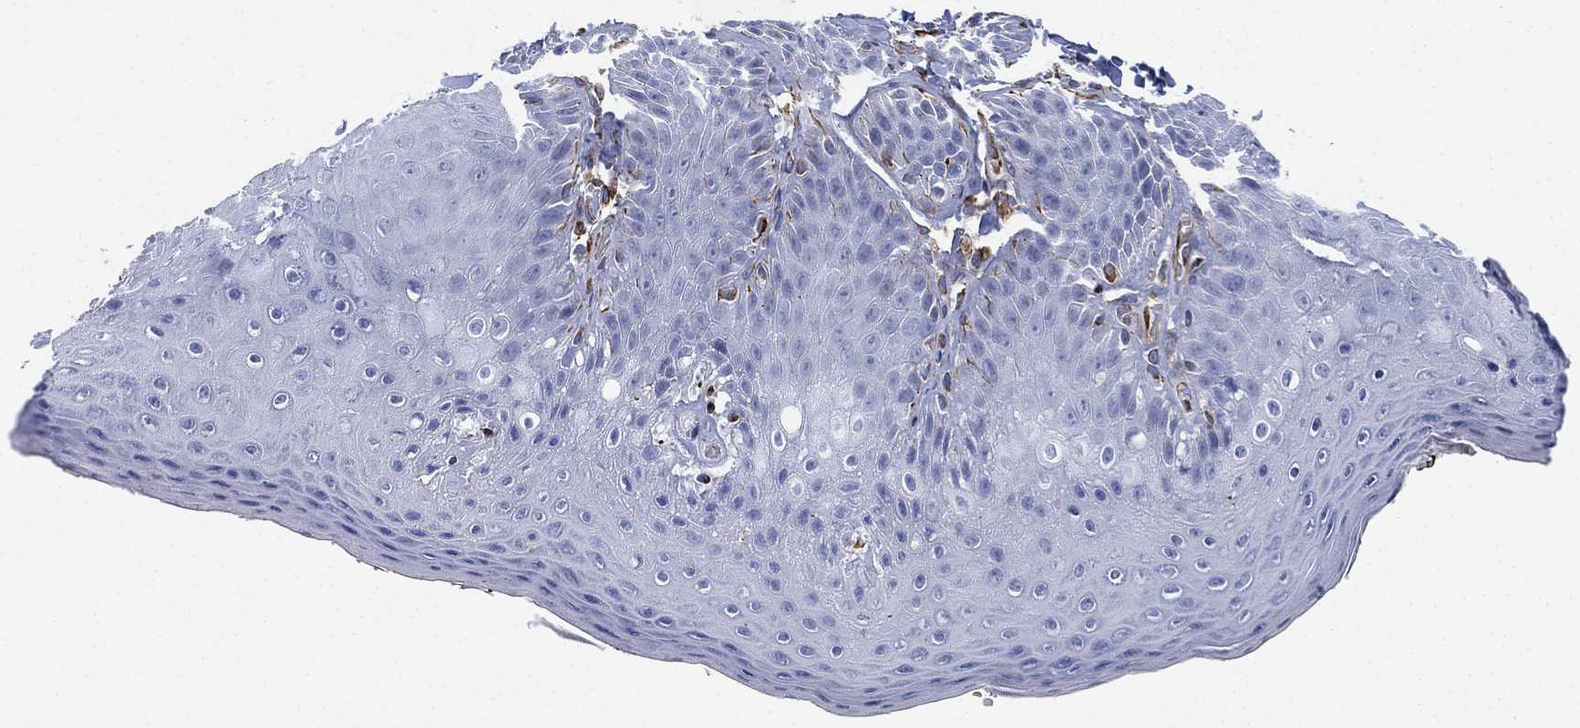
{"staining": {"intensity": "strong", "quantity": "<25%", "location": "cytoplasmic/membranous"}, "tissue": "skin", "cell_type": "Epidermal cells", "image_type": "normal", "snomed": [{"axis": "morphology", "description": "Normal tissue, NOS"}, {"axis": "topography", "description": "Anal"}], "caption": "Unremarkable skin was stained to show a protein in brown. There is medium levels of strong cytoplasmic/membranous staining in about <25% of epidermal cells. (IHC, brightfield microscopy, high magnification).", "gene": "PSKH2", "patient": {"sex": "male", "age": 53}}